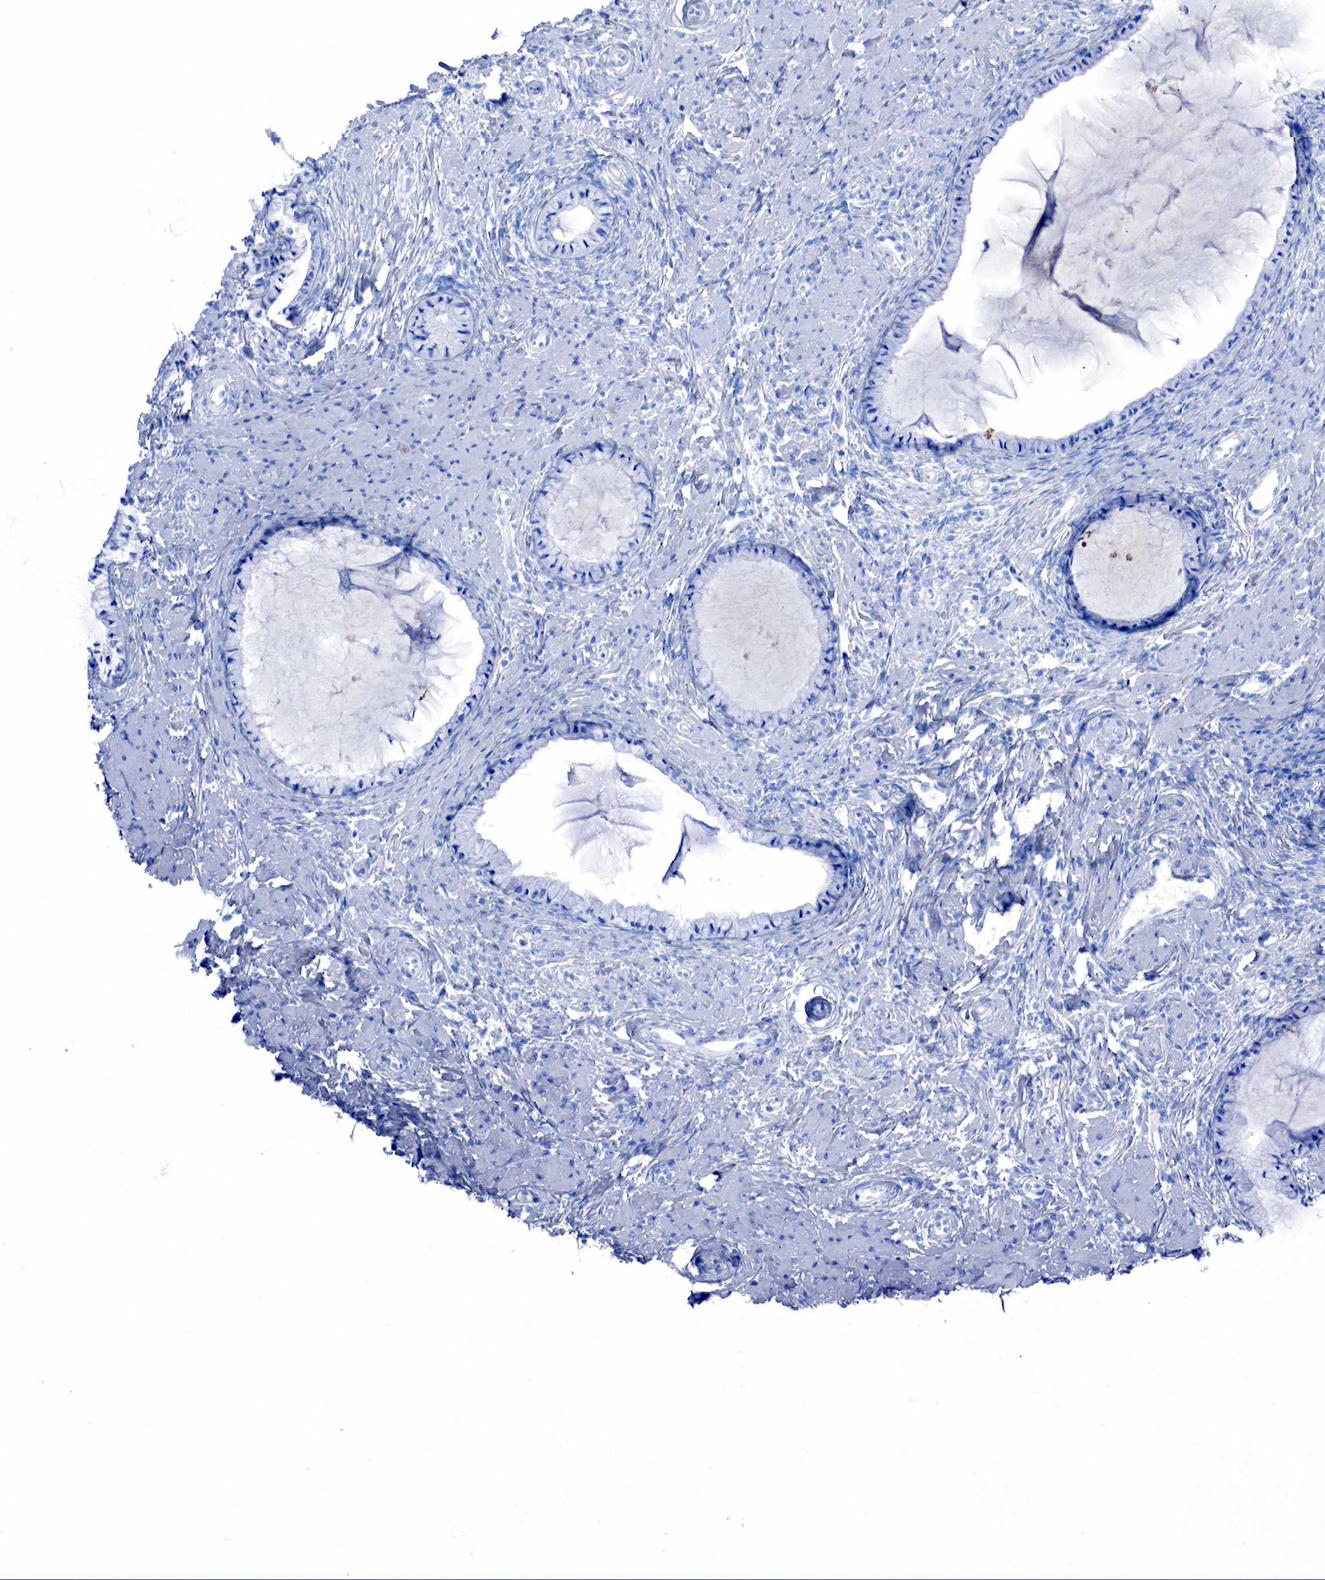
{"staining": {"intensity": "negative", "quantity": "none", "location": "none"}, "tissue": "cervix", "cell_type": "Glandular cells", "image_type": "normal", "snomed": [{"axis": "morphology", "description": "Normal tissue, NOS"}, {"axis": "topography", "description": "Cervix"}], "caption": "Protein analysis of benign cervix shows no significant positivity in glandular cells. (Brightfield microscopy of DAB (3,3'-diaminobenzidine) IHC at high magnification).", "gene": "INHA", "patient": {"sex": "female", "age": 70}}